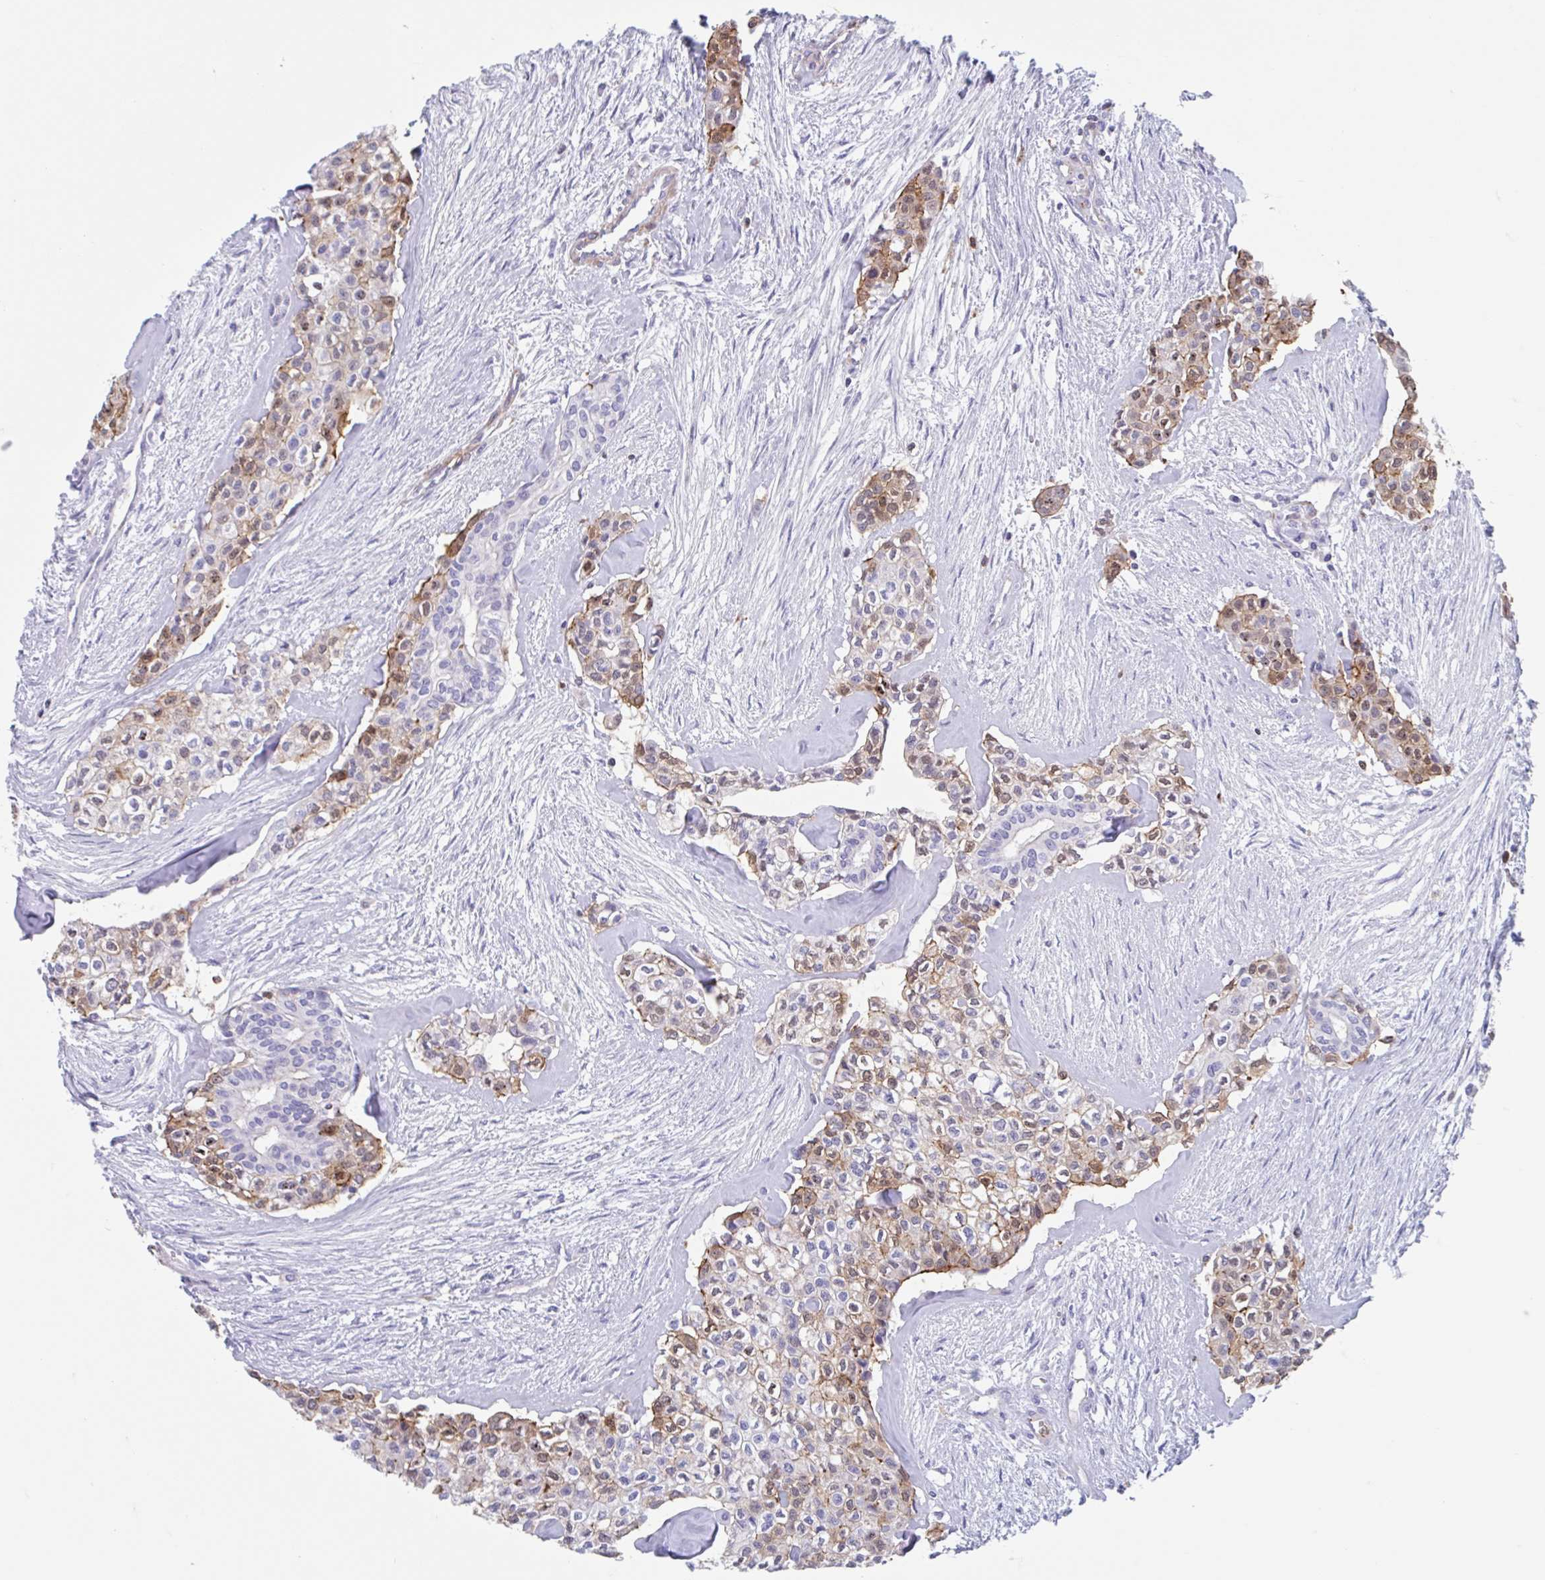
{"staining": {"intensity": "moderate", "quantity": "<25%", "location": "cytoplasmic/membranous,nuclear"}, "tissue": "head and neck cancer", "cell_type": "Tumor cells", "image_type": "cancer", "snomed": [{"axis": "morphology", "description": "Adenocarcinoma, NOS"}, {"axis": "topography", "description": "Head-Neck"}], "caption": "Head and neck cancer was stained to show a protein in brown. There is low levels of moderate cytoplasmic/membranous and nuclear staining in approximately <25% of tumor cells.", "gene": "EFHD1", "patient": {"sex": "male", "age": 81}}